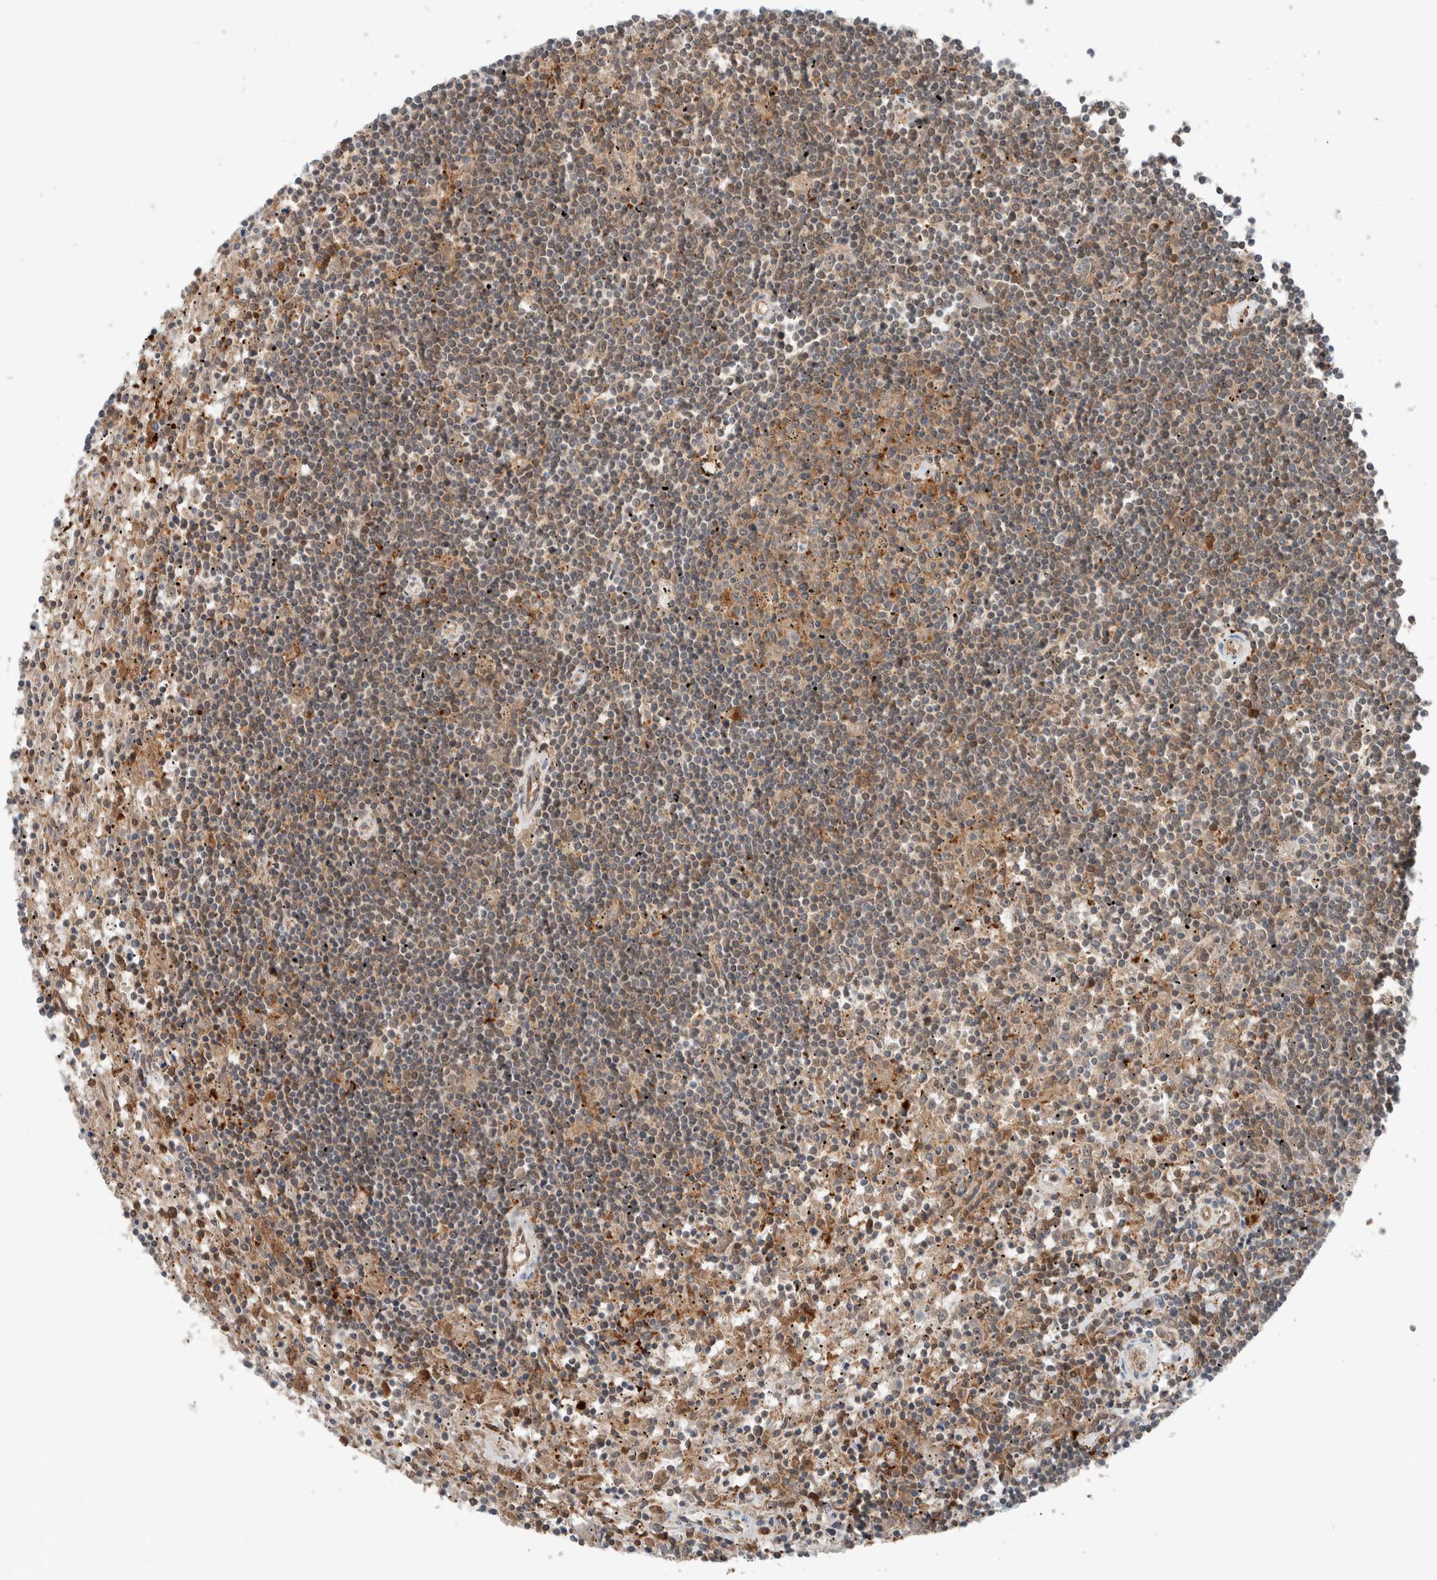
{"staining": {"intensity": "weak", "quantity": "25%-75%", "location": "cytoplasmic/membranous"}, "tissue": "lymphoma", "cell_type": "Tumor cells", "image_type": "cancer", "snomed": [{"axis": "morphology", "description": "Malignant lymphoma, non-Hodgkin's type, Low grade"}, {"axis": "topography", "description": "Spleen"}], "caption": "IHC of lymphoma displays low levels of weak cytoplasmic/membranous expression in approximately 25%-75% of tumor cells.", "gene": "XPNPEP1", "patient": {"sex": "male", "age": 76}}